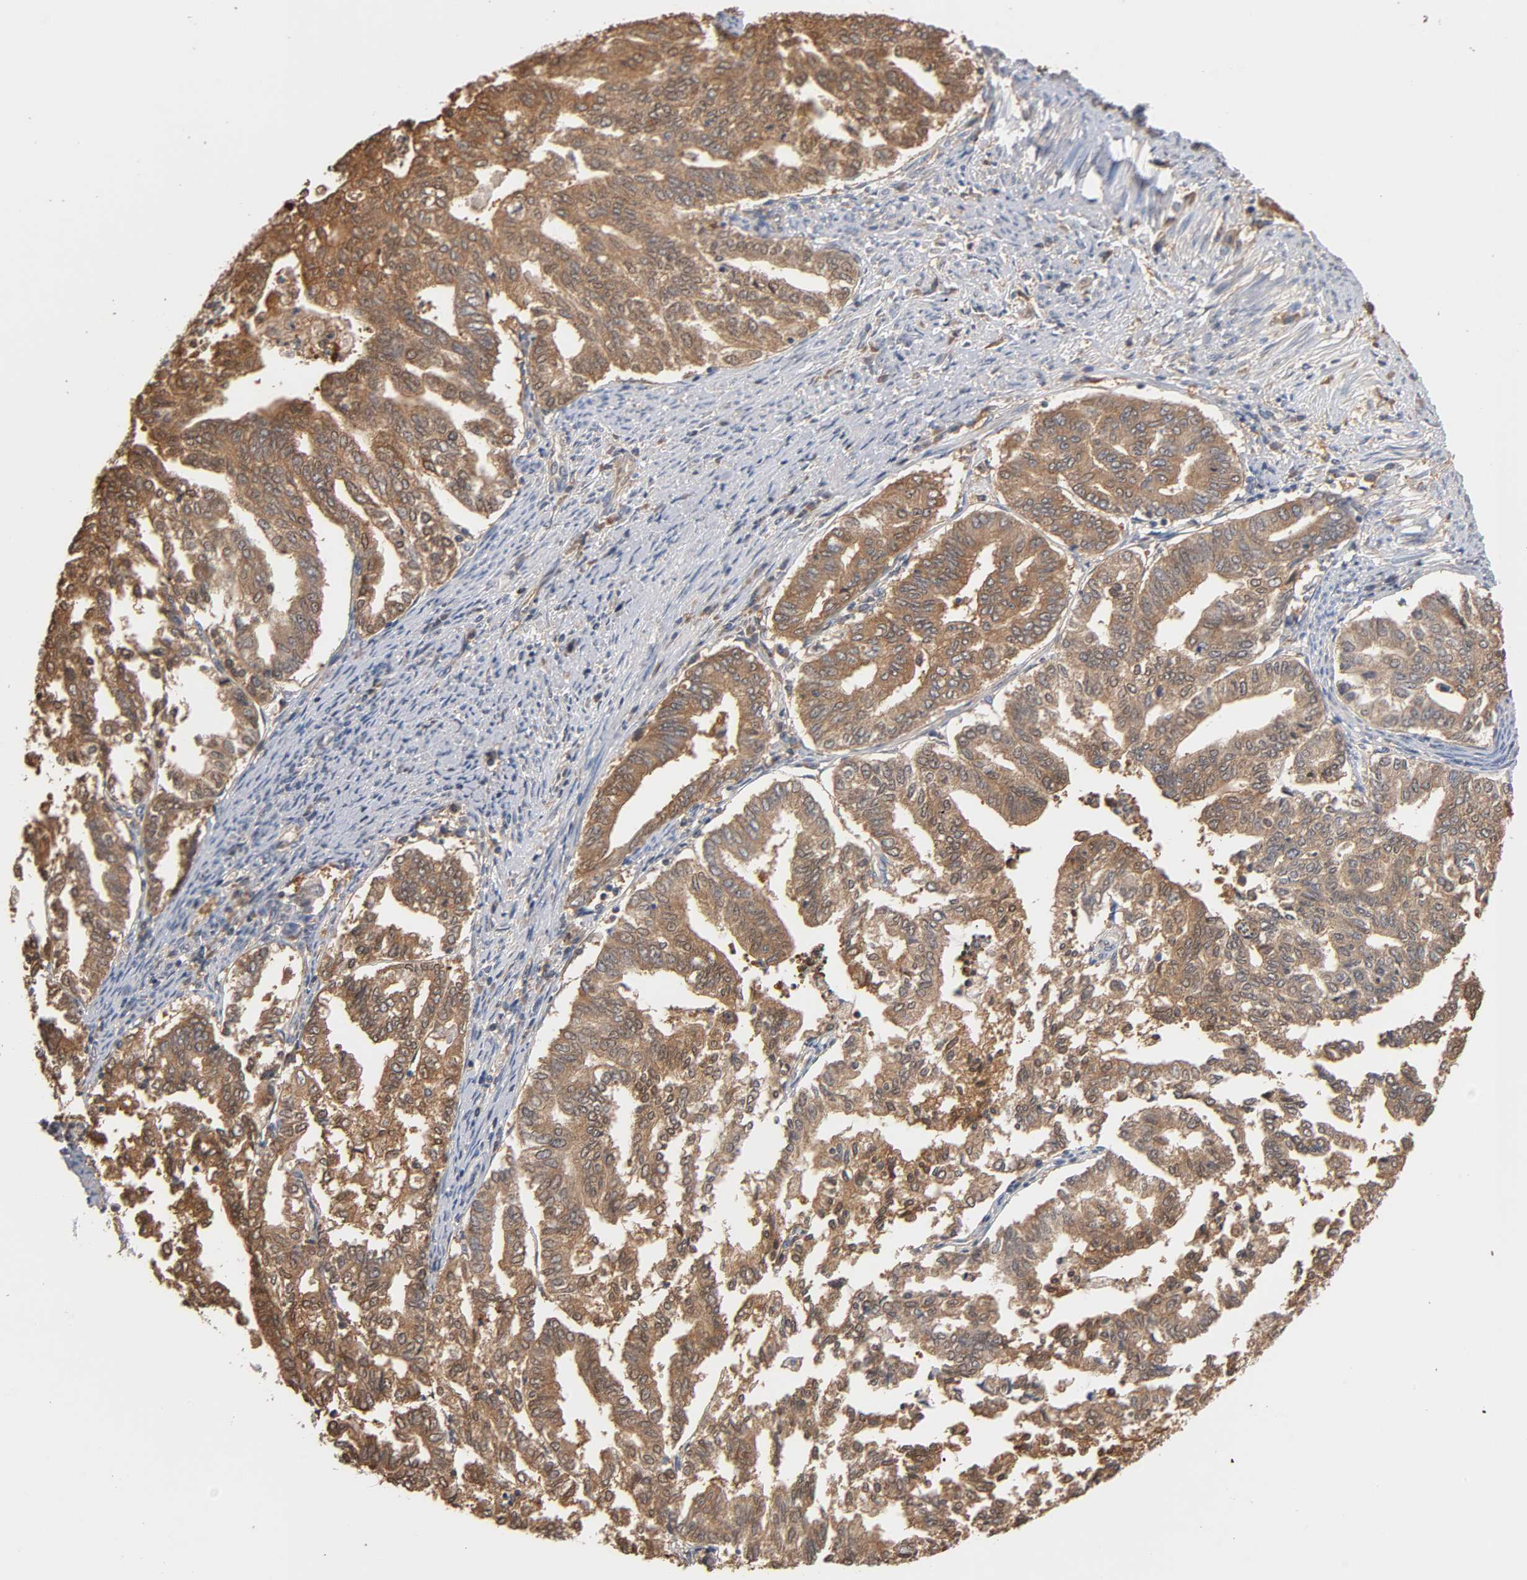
{"staining": {"intensity": "moderate", "quantity": ">75%", "location": "cytoplasmic/membranous"}, "tissue": "endometrial cancer", "cell_type": "Tumor cells", "image_type": "cancer", "snomed": [{"axis": "morphology", "description": "Adenocarcinoma, NOS"}, {"axis": "topography", "description": "Endometrium"}], "caption": "Tumor cells show moderate cytoplasmic/membranous staining in about >75% of cells in endometrial cancer. Using DAB (3,3'-diaminobenzidine) (brown) and hematoxylin (blue) stains, captured at high magnification using brightfield microscopy.", "gene": "ALDOA", "patient": {"sex": "female", "age": 79}}